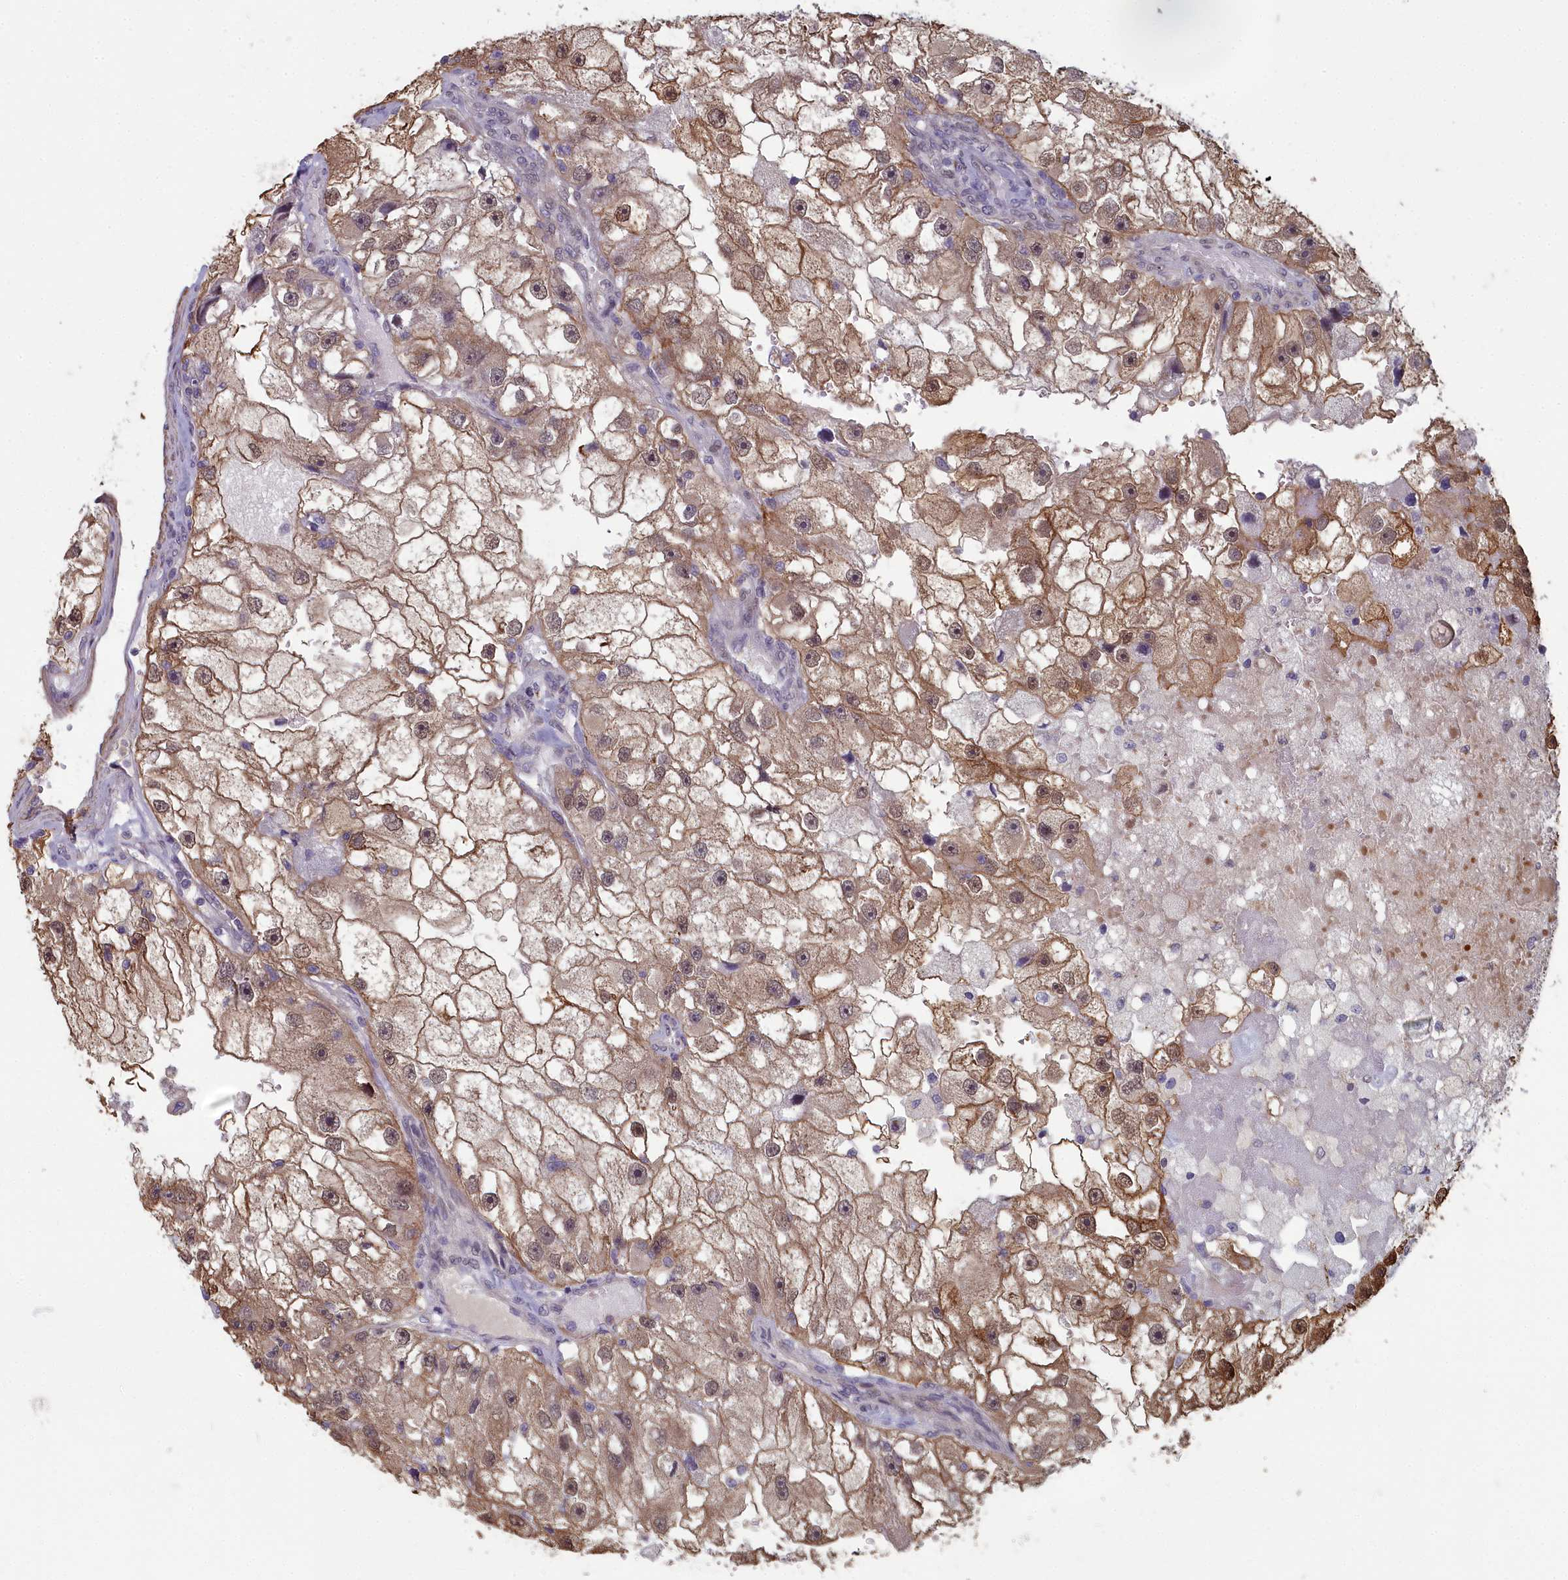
{"staining": {"intensity": "moderate", "quantity": ">75%", "location": "cytoplasmic/membranous,nuclear"}, "tissue": "renal cancer", "cell_type": "Tumor cells", "image_type": "cancer", "snomed": [{"axis": "morphology", "description": "Adenocarcinoma, NOS"}, {"axis": "topography", "description": "Kidney"}], "caption": "There is medium levels of moderate cytoplasmic/membranous and nuclear expression in tumor cells of renal adenocarcinoma, as demonstrated by immunohistochemical staining (brown color).", "gene": "ZNF626", "patient": {"sex": "male", "age": 63}}